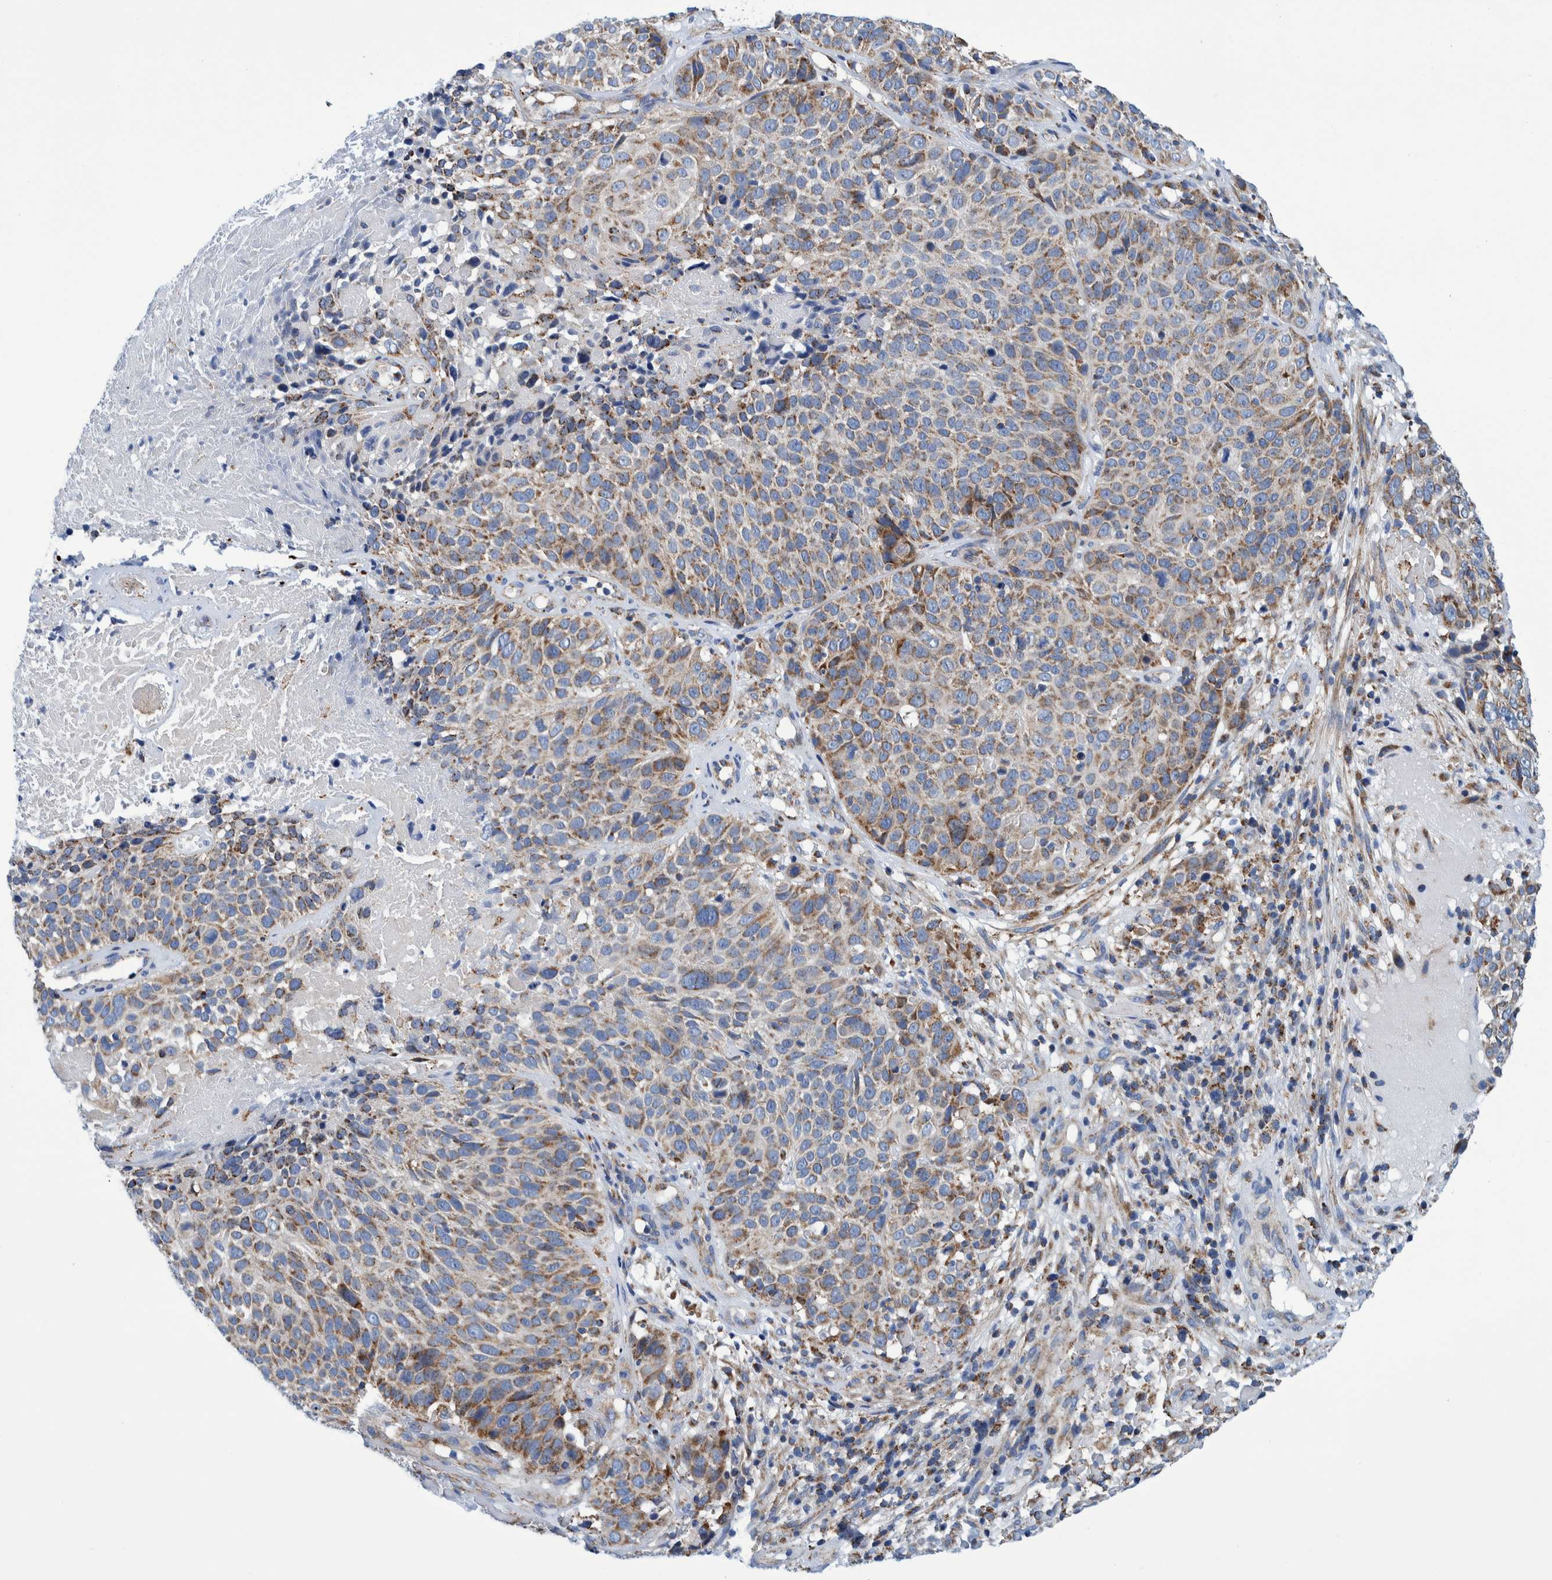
{"staining": {"intensity": "moderate", "quantity": ">75%", "location": "cytoplasmic/membranous"}, "tissue": "cervical cancer", "cell_type": "Tumor cells", "image_type": "cancer", "snomed": [{"axis": "morphology", "description": "Squamous cell carcinoma, NOS"}, {"axis": "topography", "description": "Cervix"}], "caption": "Tumor cells display medium levels of moderate cytoplasmic/membranous positivity in approximately >75% of cells in squamous cell carcinoma (cervical).", "gene": "BZW2", "patient": {"sex": "female", "age": 74}}